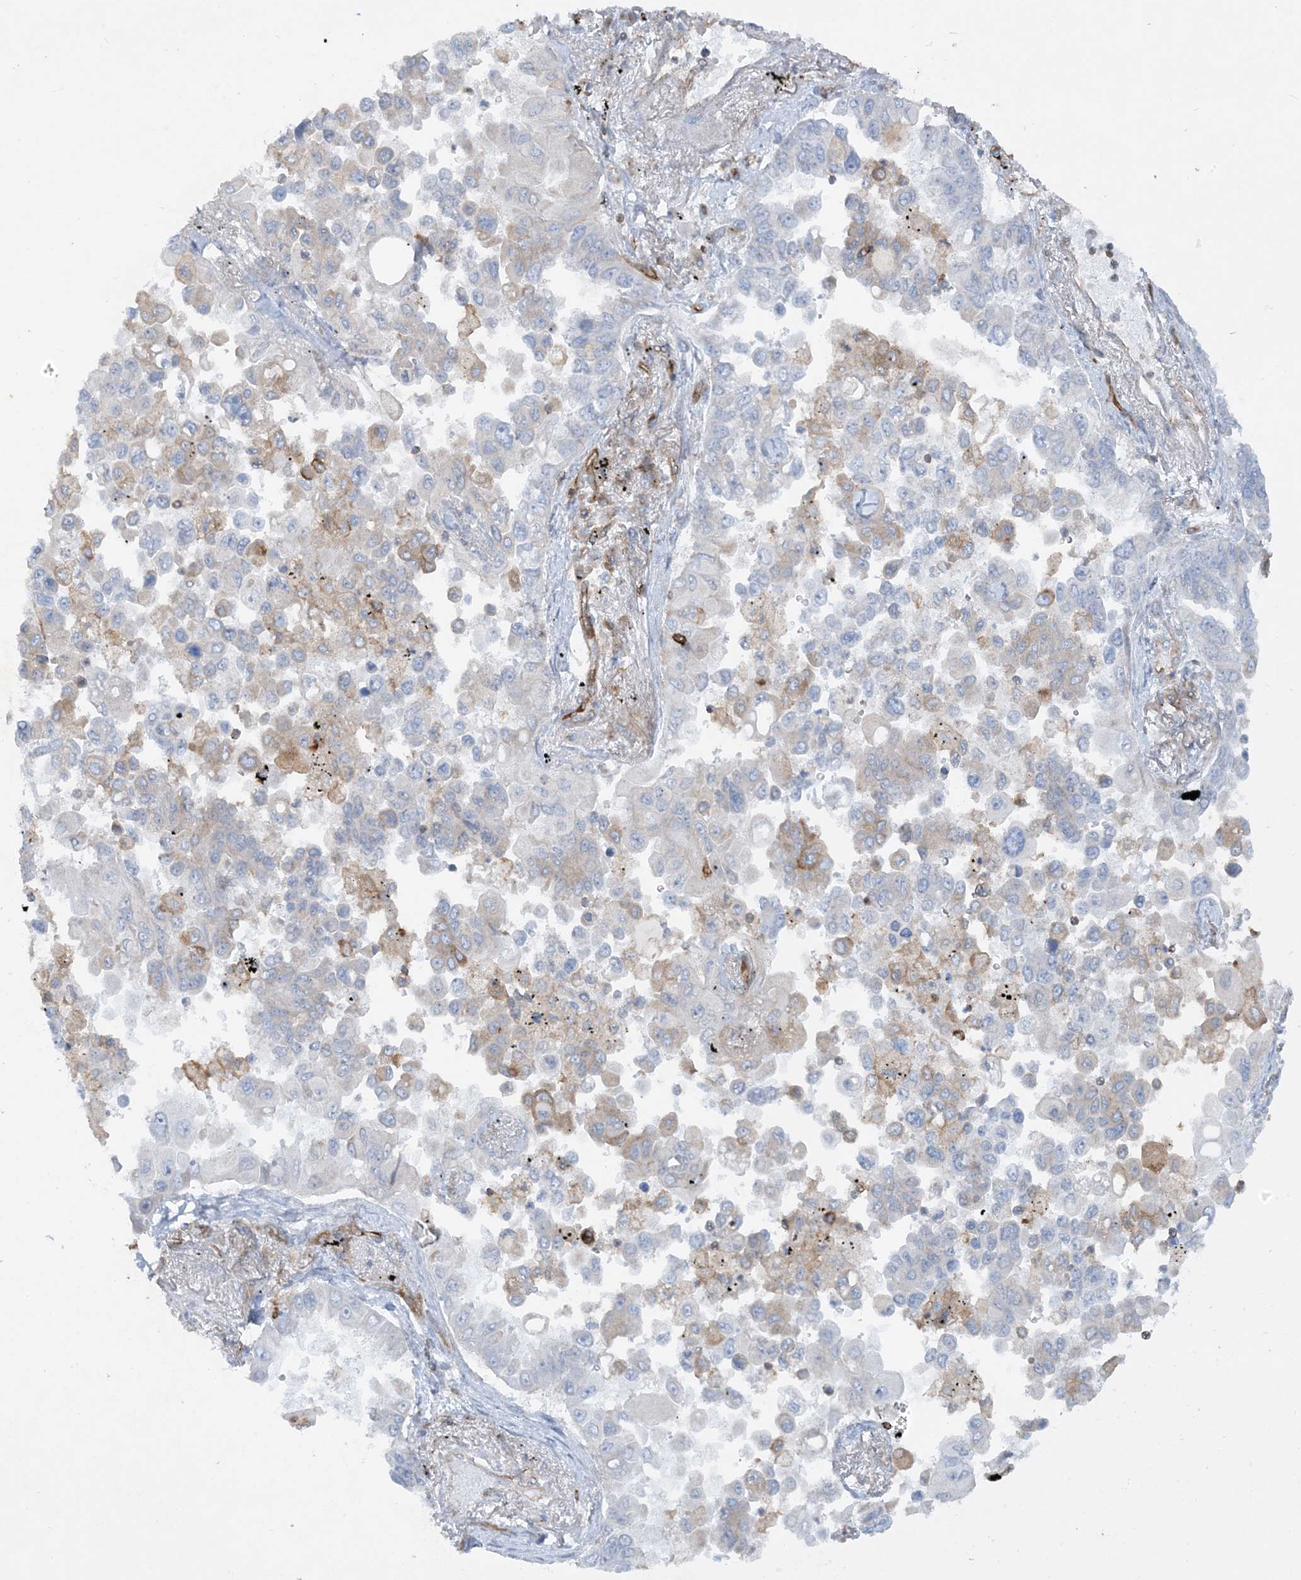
{"staining": {"intensity": "moderate", "quantity": "<25%", "location": "cytoplasmic/membranous"}, "tissue": "lung cancer", "cell_type": "Tumor cells", "image_type": "cancer", "snomed": [{"axis": "morphology", "description": "Adenocarcinoma, NOS"}, {"axis": "topography", "description": "Lung"}], "caption": "Lung cancer tissue shows moderate cytoplasmic/membranous staining in approximately <25% of tumor cells Immunohistochemistry stains the protein in brown and the nuclei are stained blue.", "gene": "HLA-E", "patient": {"sex": "female", "age": 67}}